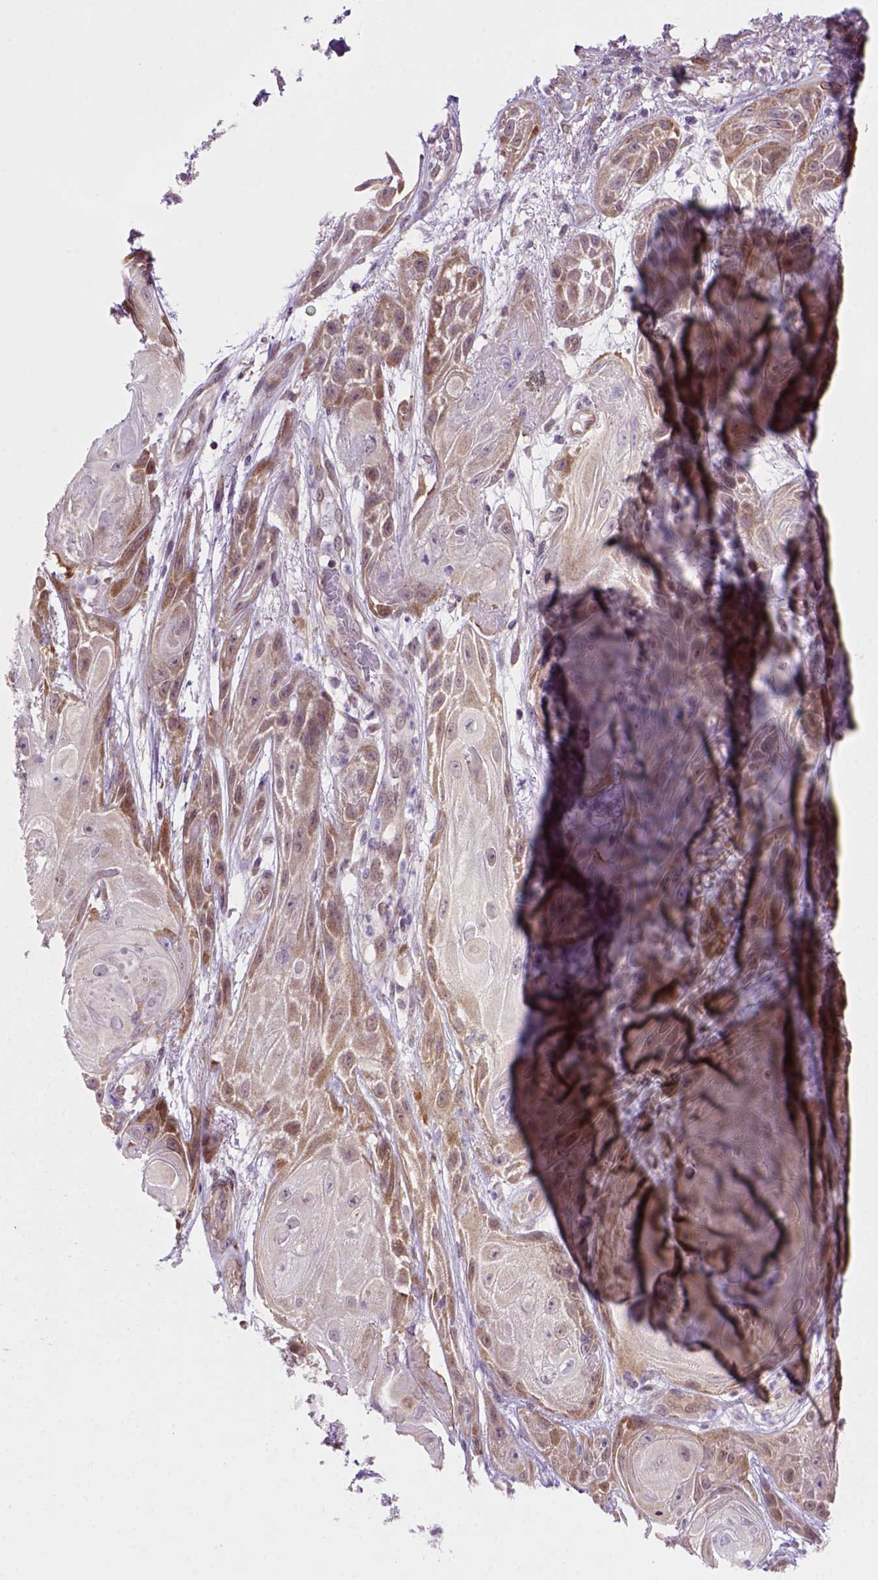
{"staining": {"intensity": "moderate", "quantity": "25%-75%", "location": "cytoplasmic/membranous"}, "tissue": "skin cancer", "cell_type": "Tumor cells", "image_type": "cancer", "snomed": [{"axis": "morphology", "description": "Squamous cell carcinoma, NOS"}, {"axis": "topography", "description": "Skin"}], "caption": "Tumor cells demonstrate medium levels of moderate cytoplasmic/membranous staining in approximately 25%-75% of cells in human squamous cell carcinoma (skin).", "gene": "MGMT", "patient": {"sex": "male", "age": 62}}